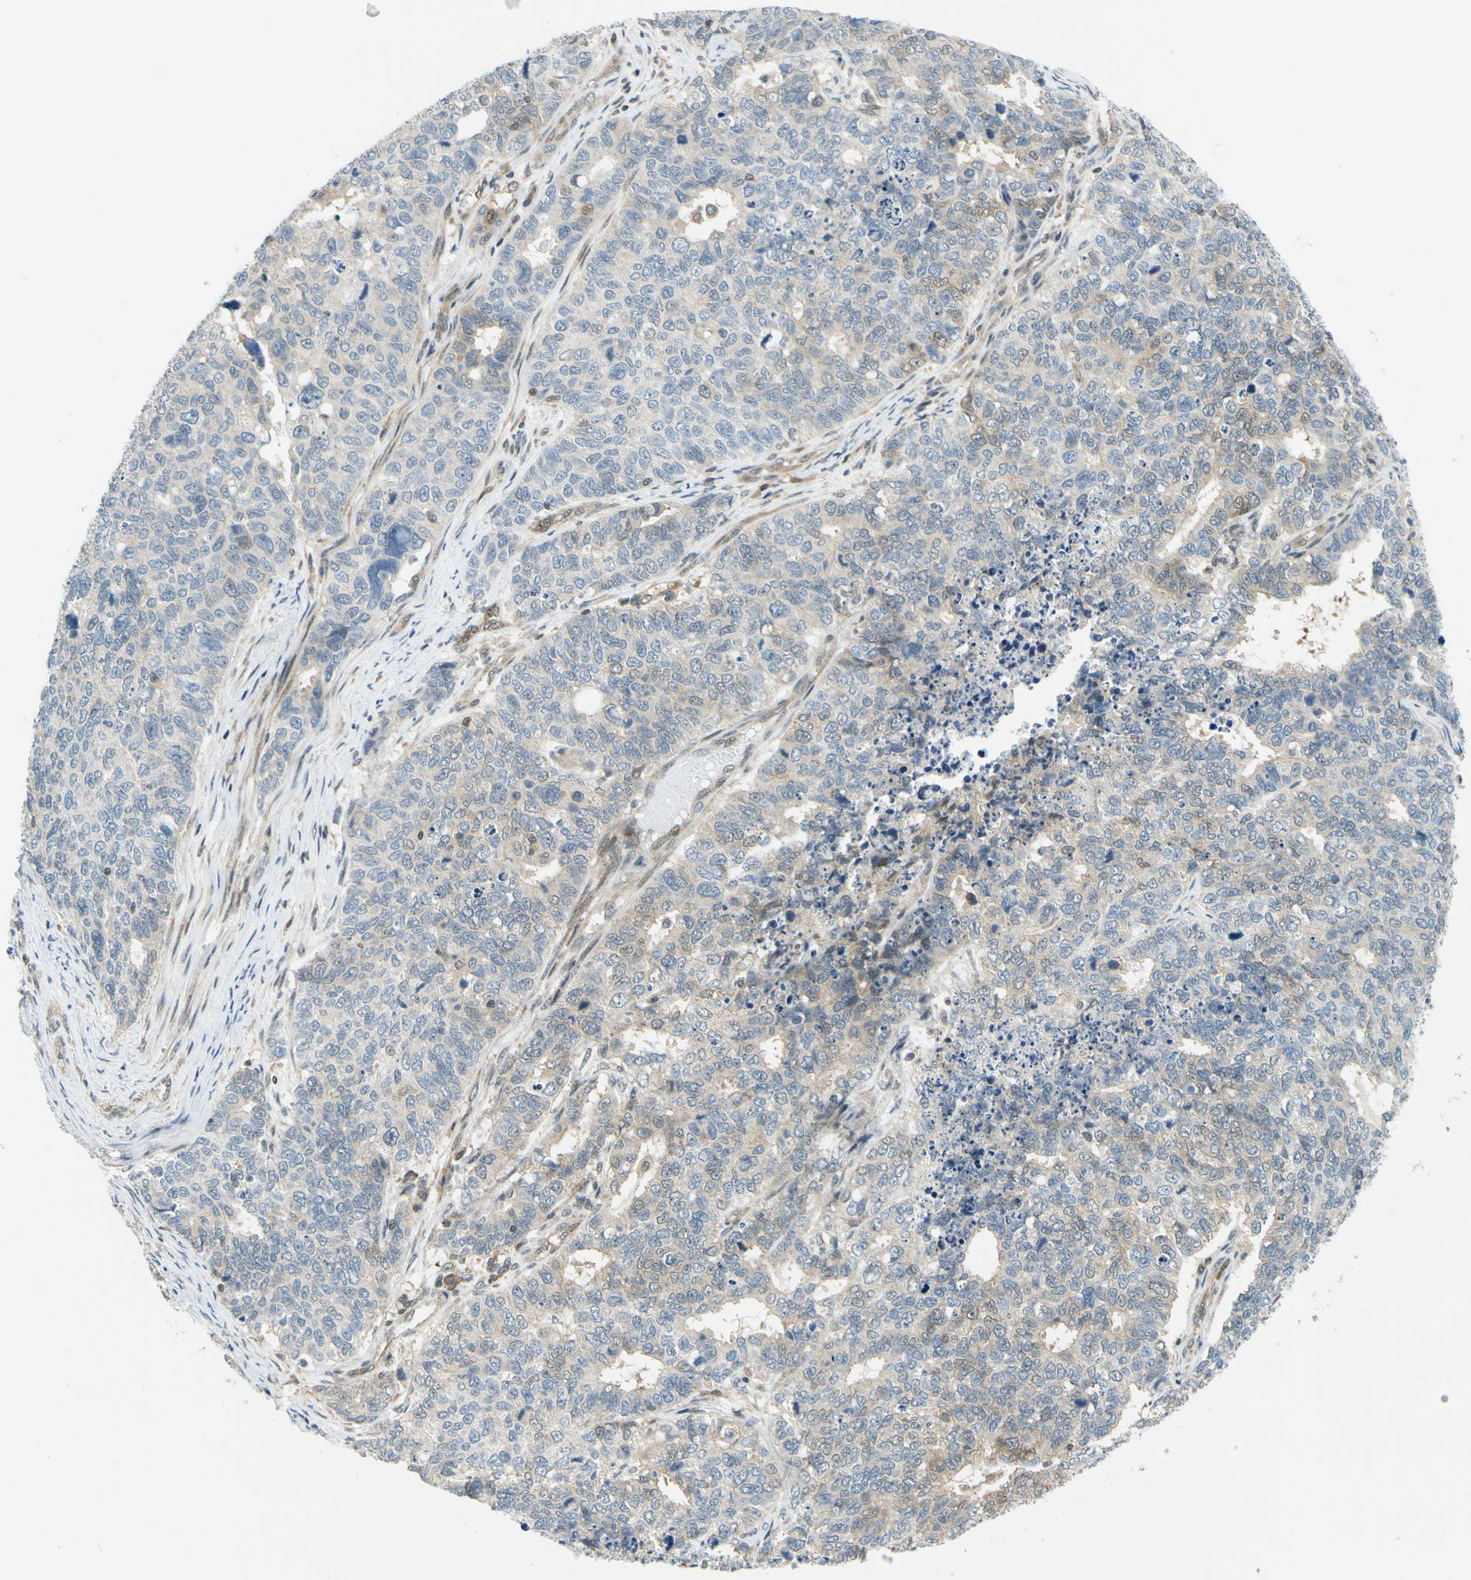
{"staining": {"intensity": "weak", "quantity": "<25%", "location": "cytoplasmic/membranous"}, "tissue": "cervical cancer", "cell_type": "Tumor cells", "image_type": "cancer", "snomed": [{"axis": "morphology", "description": "Squamous cell carcinoma, NOS"}, {"axis": "topography", "description": "Cervix"}], "caption": "This is a image of immunohistochemistry (IHC) staining of cervical cancer (squamous cell carcinoma), which shows no staining in tumor cells.", "gene": "MAPK9", "patient": {"sex": "female", "age": 63}}